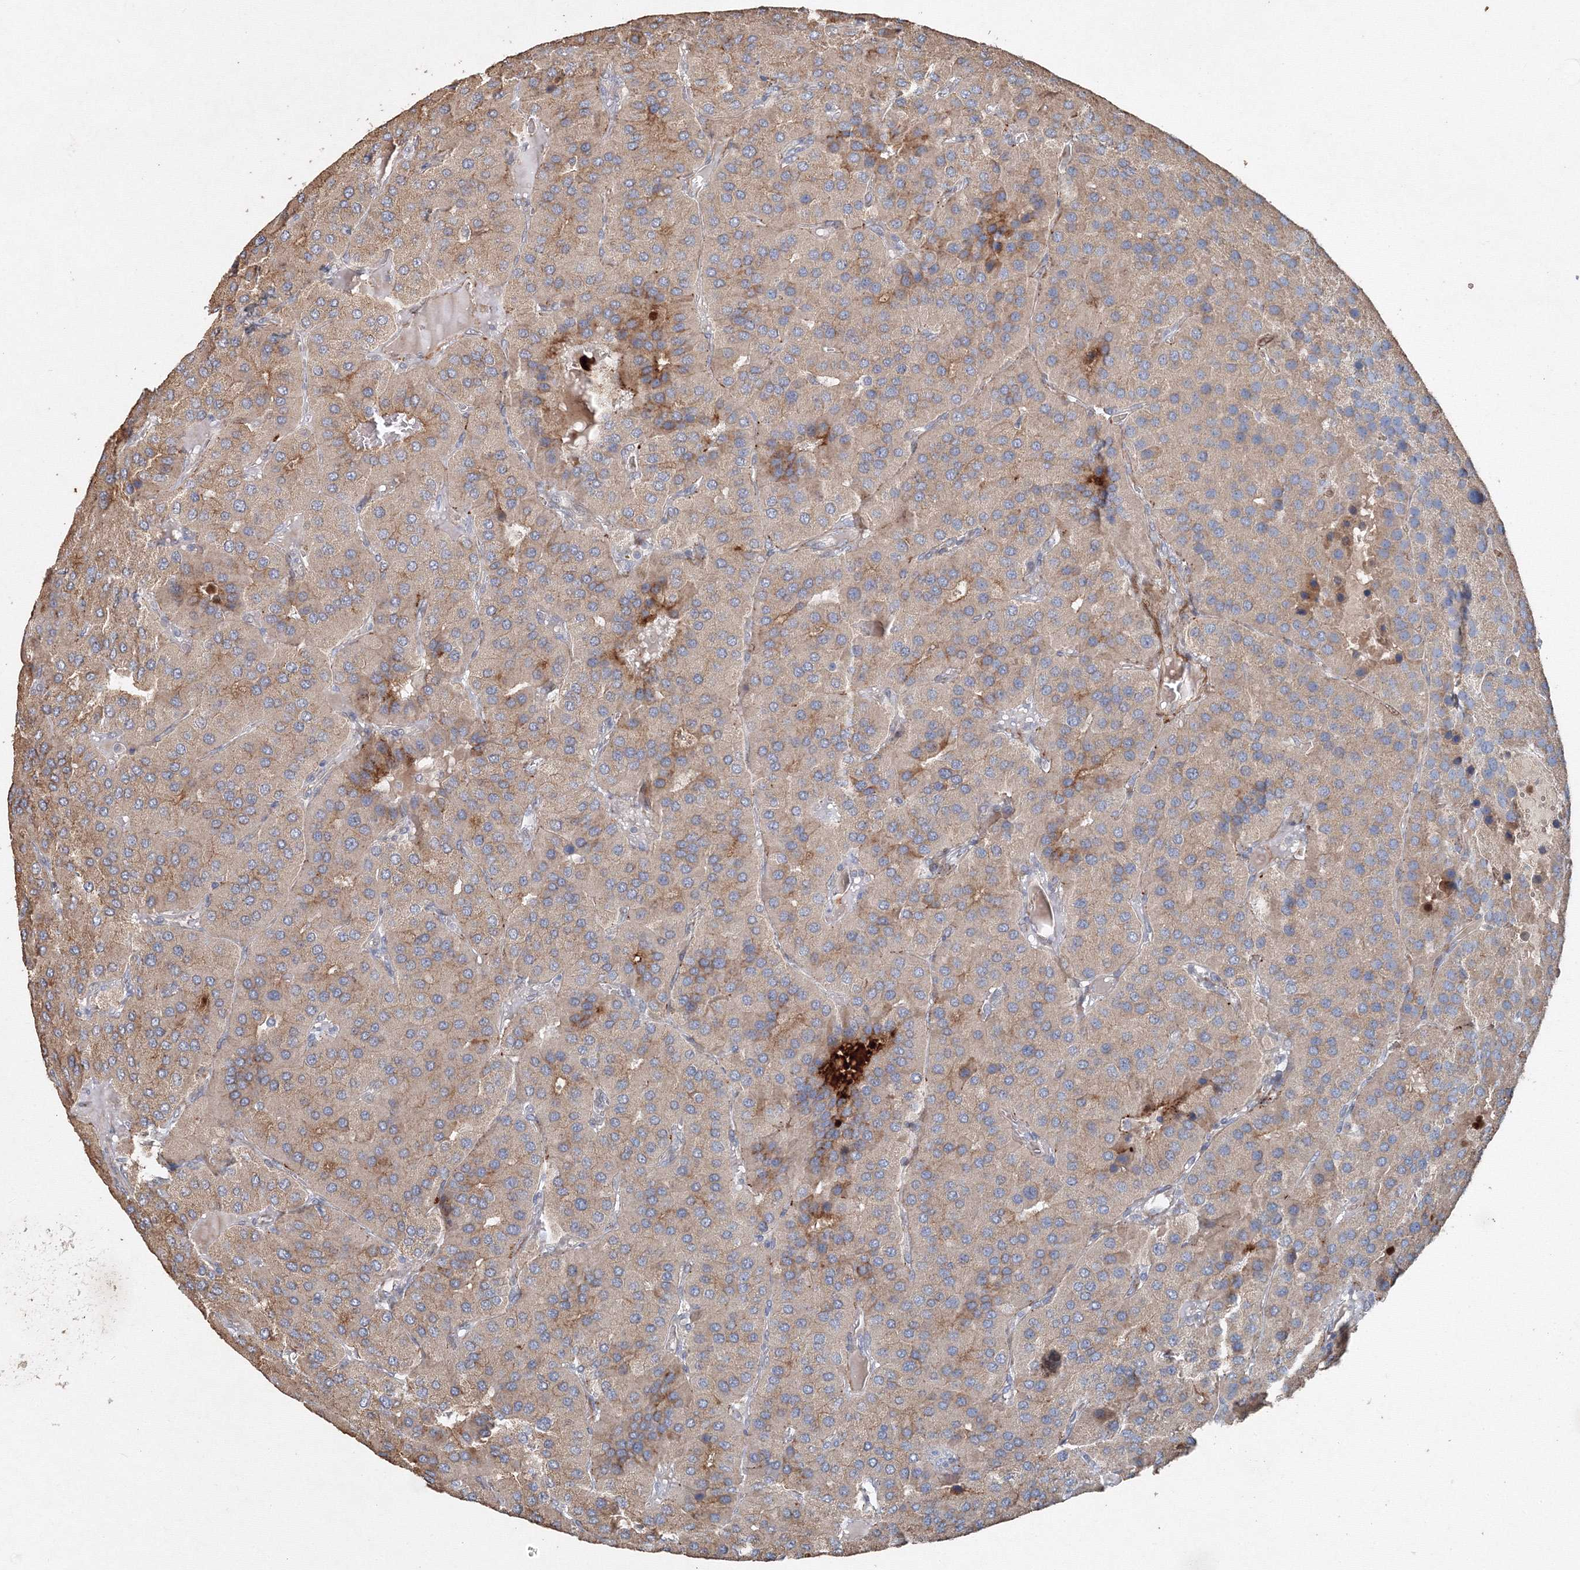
{"staining": {"intensity": "weak", "quantity": "<25%", "location": "cytoplasmic/membranous"}, "tissue": "parathyroid gland", "cell_type": "Glandular cells", "image_type": "normal", "snomed": [{"axis": "morphology", "description": "Normal tissue, NOS"}, {"axis": "morphology", "description": "Adenoma, NOS"}, {"axis": "topography", "description": "Parathyroid gland"}], "caption": "Glandular cells show no significant protein expression in benign parathyroid gland. The staining was performed using DAB (3,3'-diaminobenzidine) to visualize the protein expression in brown, while the nuclei were stained in blue with hematoxylin (Magnification: 20x).", "gene": "NALF2", "patient": {"sex": "female", "age": 86}}